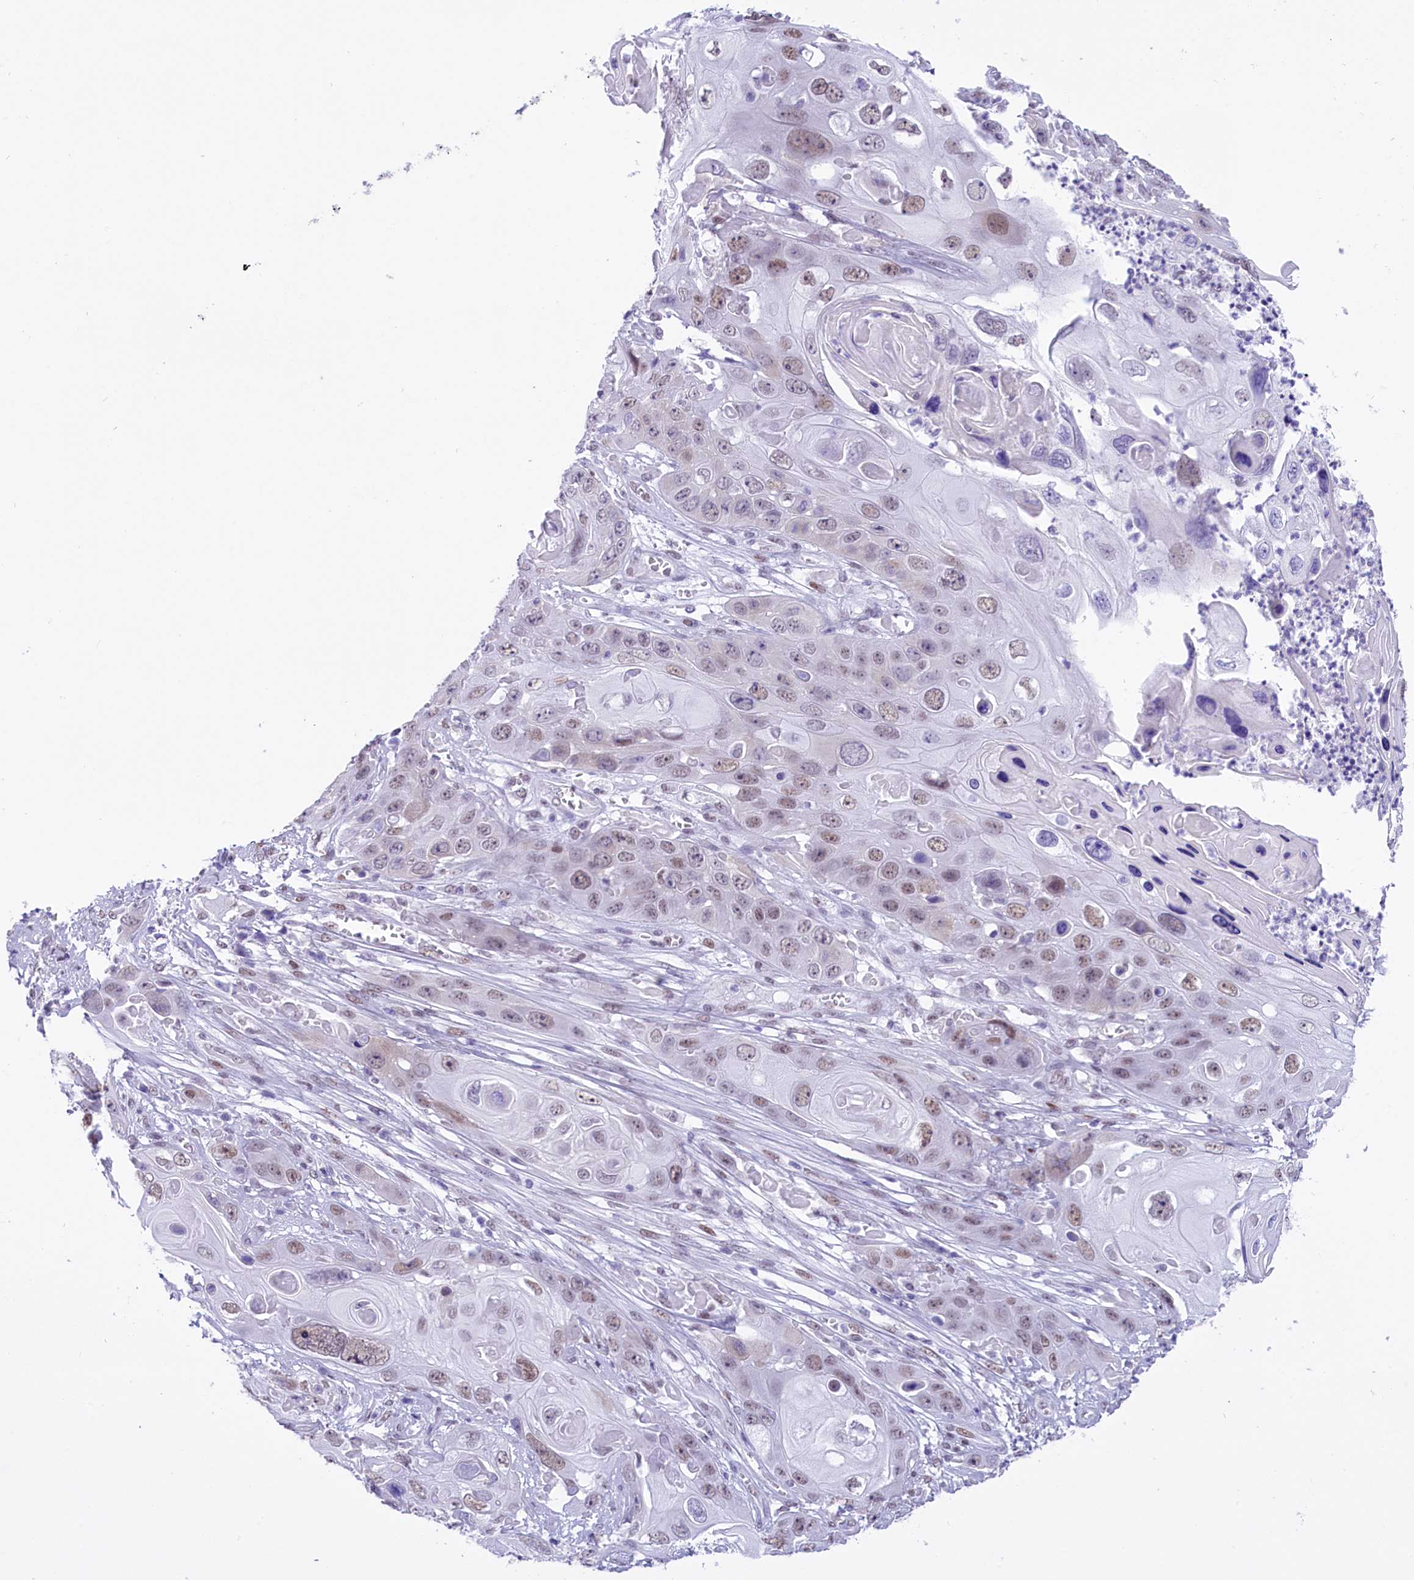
{"staining": {"intensity": "weak", "quantity": ">75%", "location": "nuclear"}, "tissue": "skin cancer", "cell_type": "Tumor cells", "image_type": "cancer", "snomed": [{"axis": "morphology", "description": "Squamous cell carcinoma, NOS"}, {"axis": "topography", "description": "Skin"}], "caption": "Protein expression analysis of human squamous cell carcinoma (skin) reveals weak nuclear positivity in approximately >75% of tumor cells.", "gene": "RPS6KB1", "patient": {"sex": "male", "age": 55}}